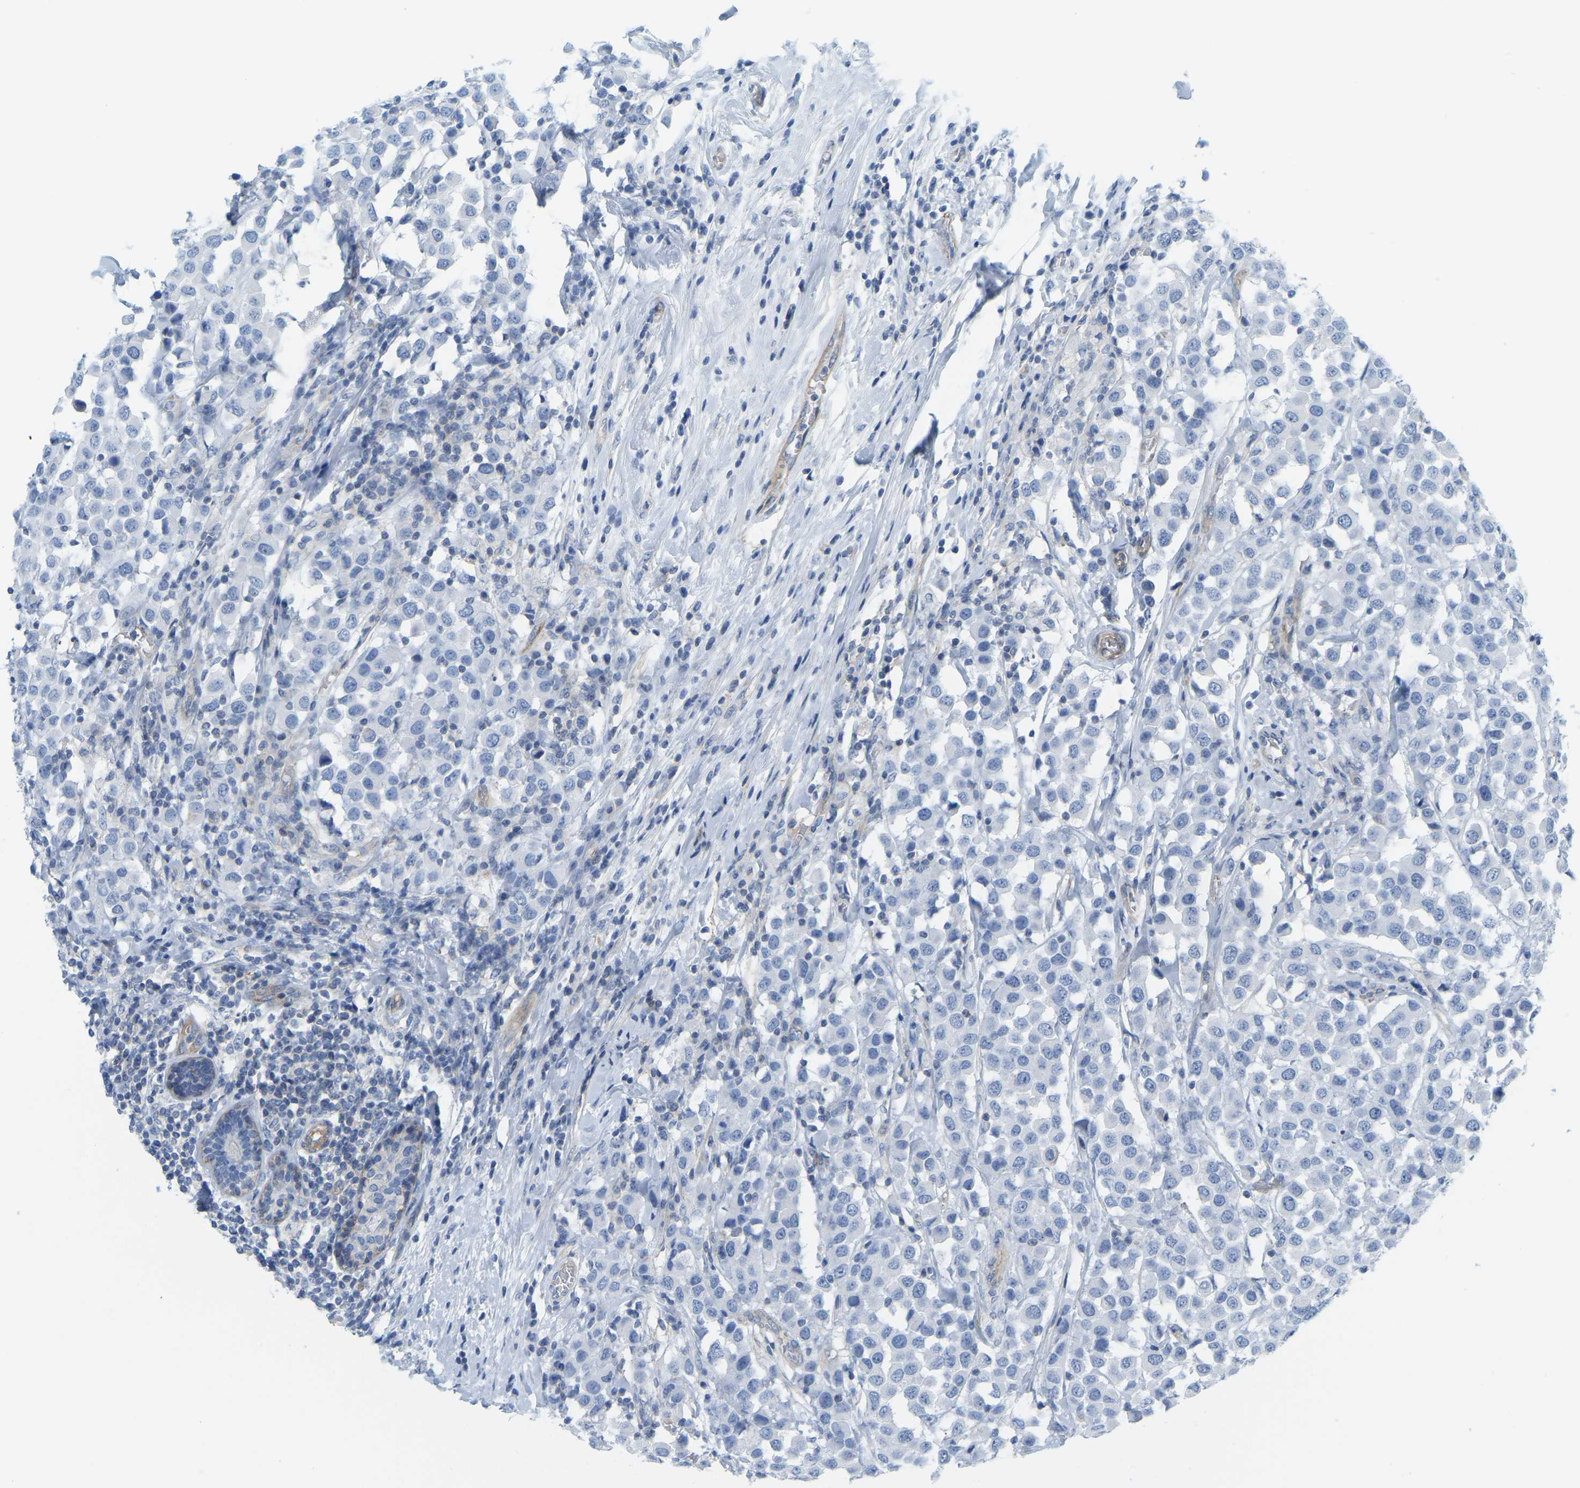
{"staining": {"intensity": "negative", "quantity": "none", "location": "none"}, "tissue": "breast cancer", "cell_type": "Tumor cells", "image_type": "cancer", "snomed": [{"axis": "morphology", "description": "Duct carcinoma"}, {"axis": "topography", "description": "Breast"}], "caption": "Tumor cells show no significant protein staining in breast cancer (invasive ductal carcinoma).", "gene": "MYL3", "patient": {"sex": "female", "age": 61}}